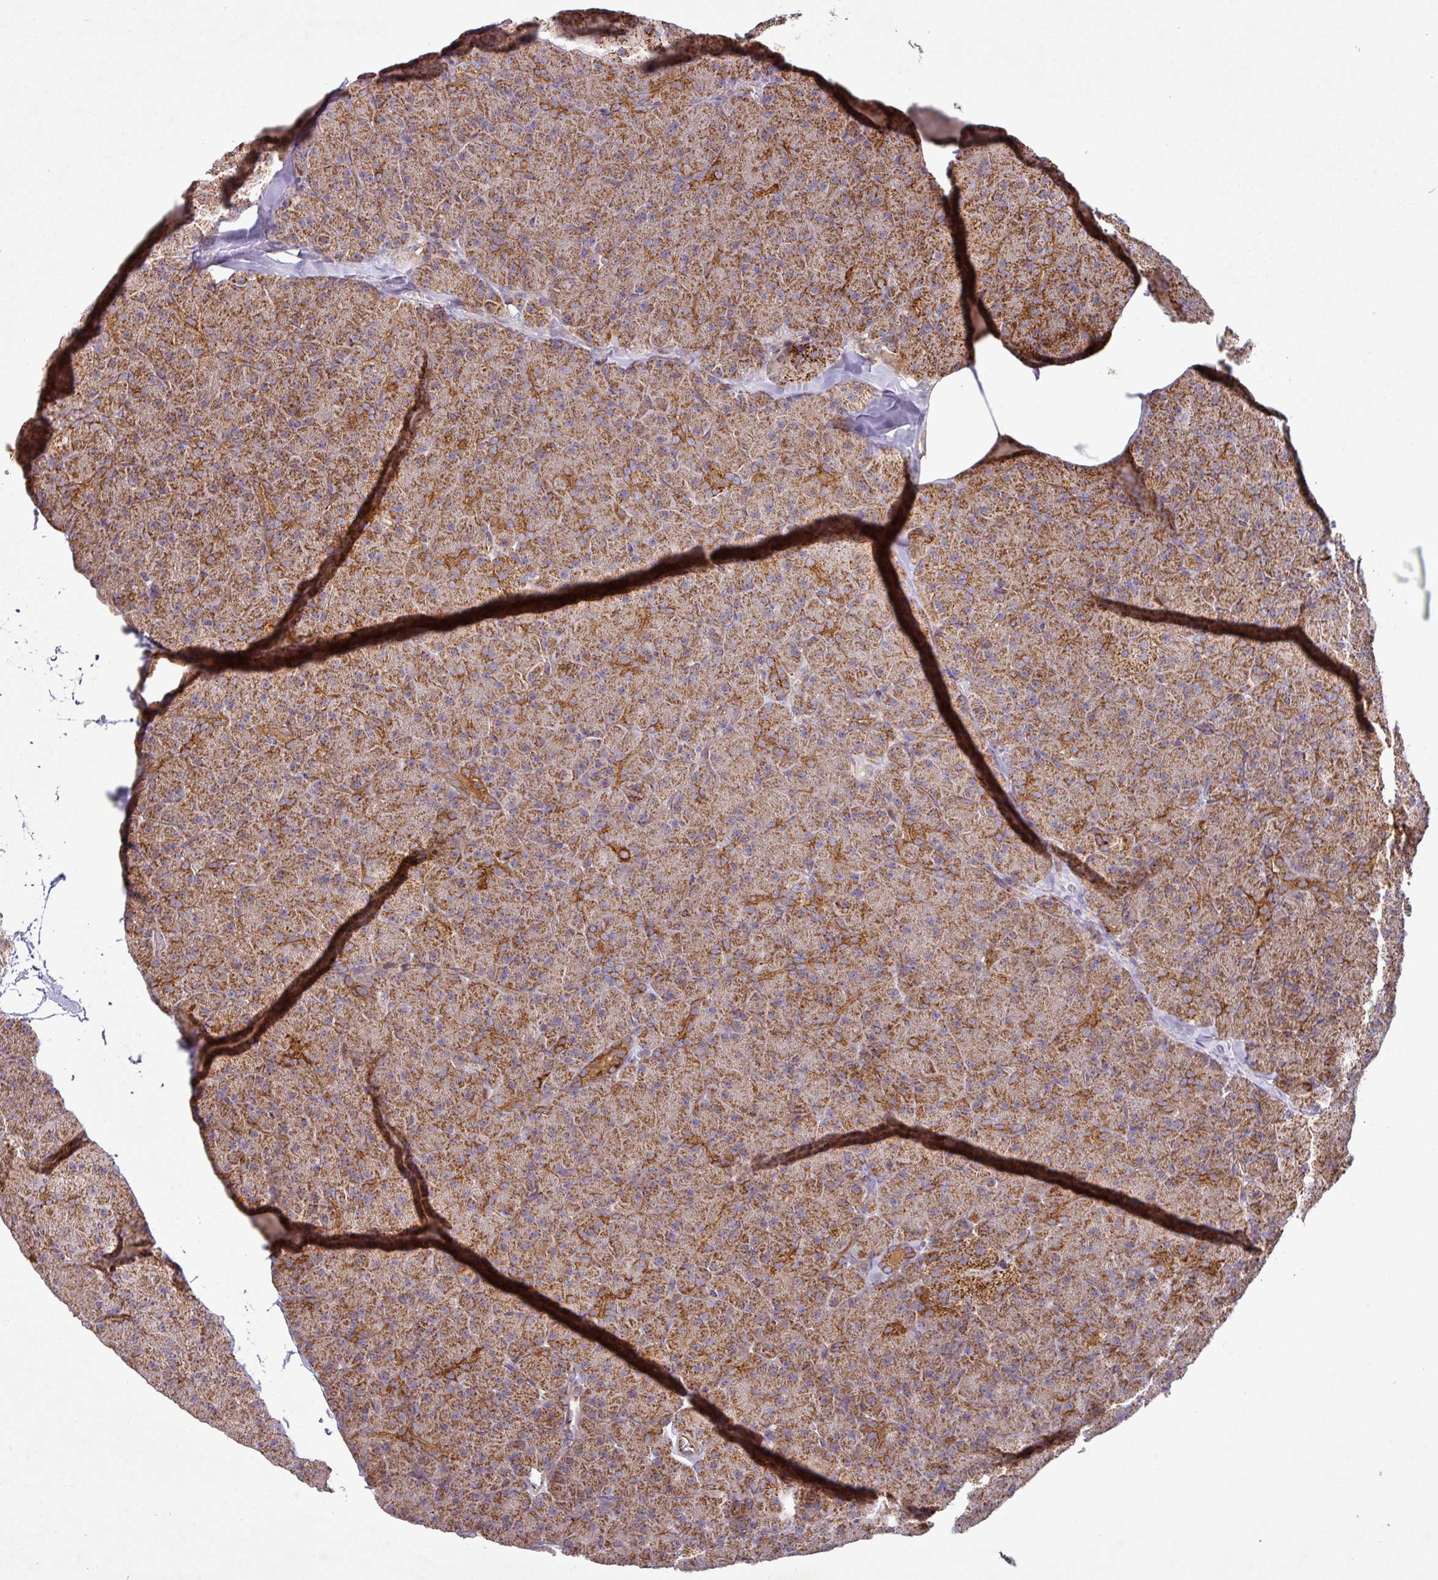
{"staining": {"intensity": "strong", "quantity": ">75%", "location": "cytoplasmic/membranous"}, "tissue": "pancreas", "cell_type": "Exocrine glandular cells", "image_type": "normal", "snomed": [{"axis": "morphology", "description": "Normal tissue, NOS"}, {"axis": "topography", "description": "Pancreas"}], "caption": "Unremarkable pancreas shows strong cytoplasmic/membranous expression in approximately >75% of exocrine glandular cells.", "gene": "GPD2", "patient": {"sex": "male", "age": 36}}